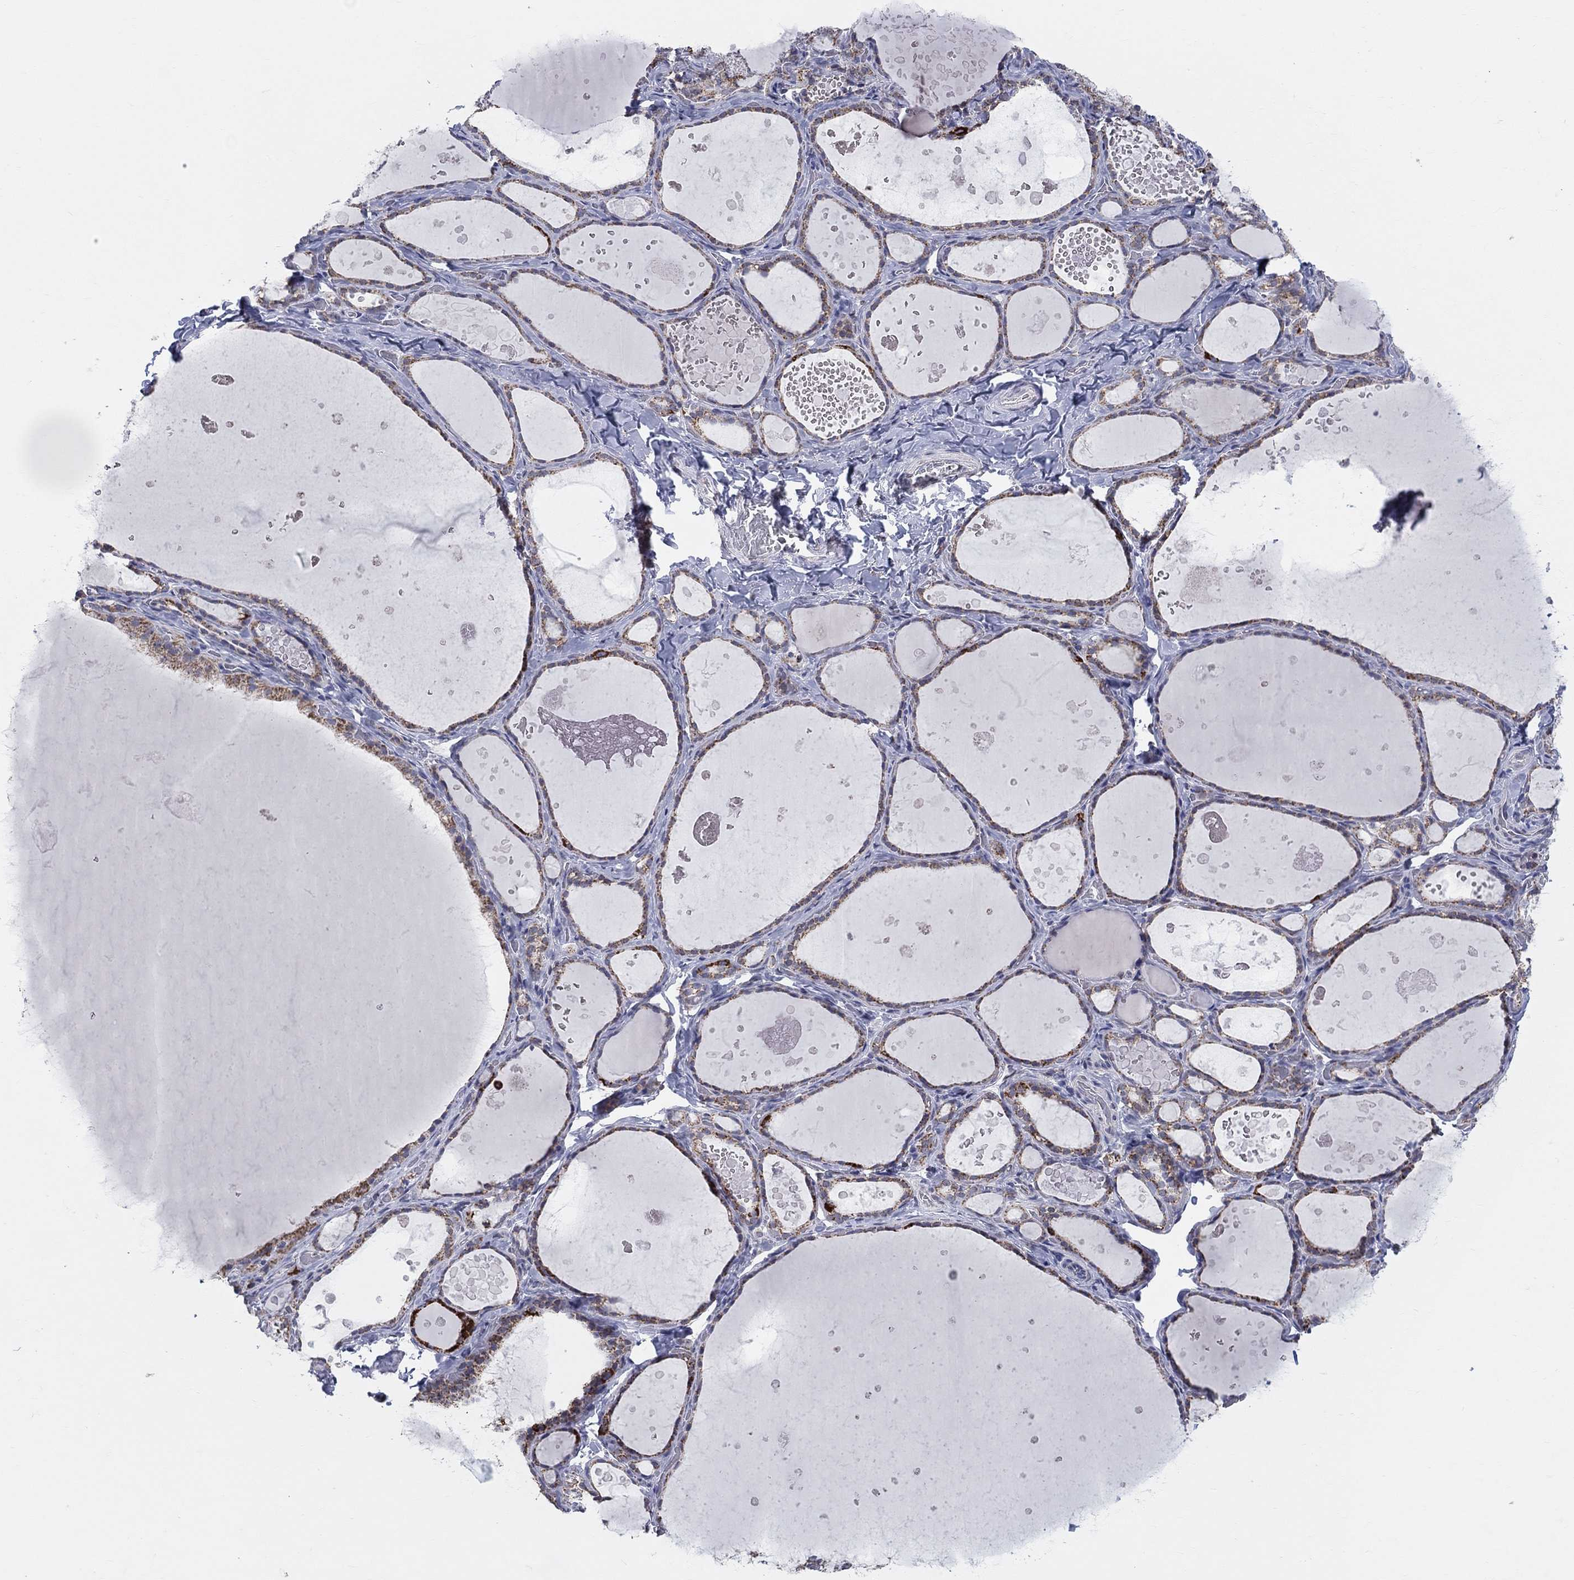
{"staining": {"intensity": "moderate", "quantity": "25%-75%", "location": "cytoplasmic/membranous"}, "tissue": "thyroid gland", "cell_type": "Glandular cells", "image_type": "normal", "snomed": [{"axis": "morphology", "description": "Normal tissue, NOS"}, {"axis": "topography", "description": "Thyroid gland"}], "caption": "Normal thyroid gland was stained to show a protein in brown. There is medium levels of moderate cytoplasmic/membranous positivity in about 25%-75% of glandular cells. The staining was performed using DAB to visualize the protein expression in brown, while the nuclei were stained in blue with hematoxylin (Magnification: 20x).", "gene": "KISS1R", "patient": {"sex": "female", "age": 56}}